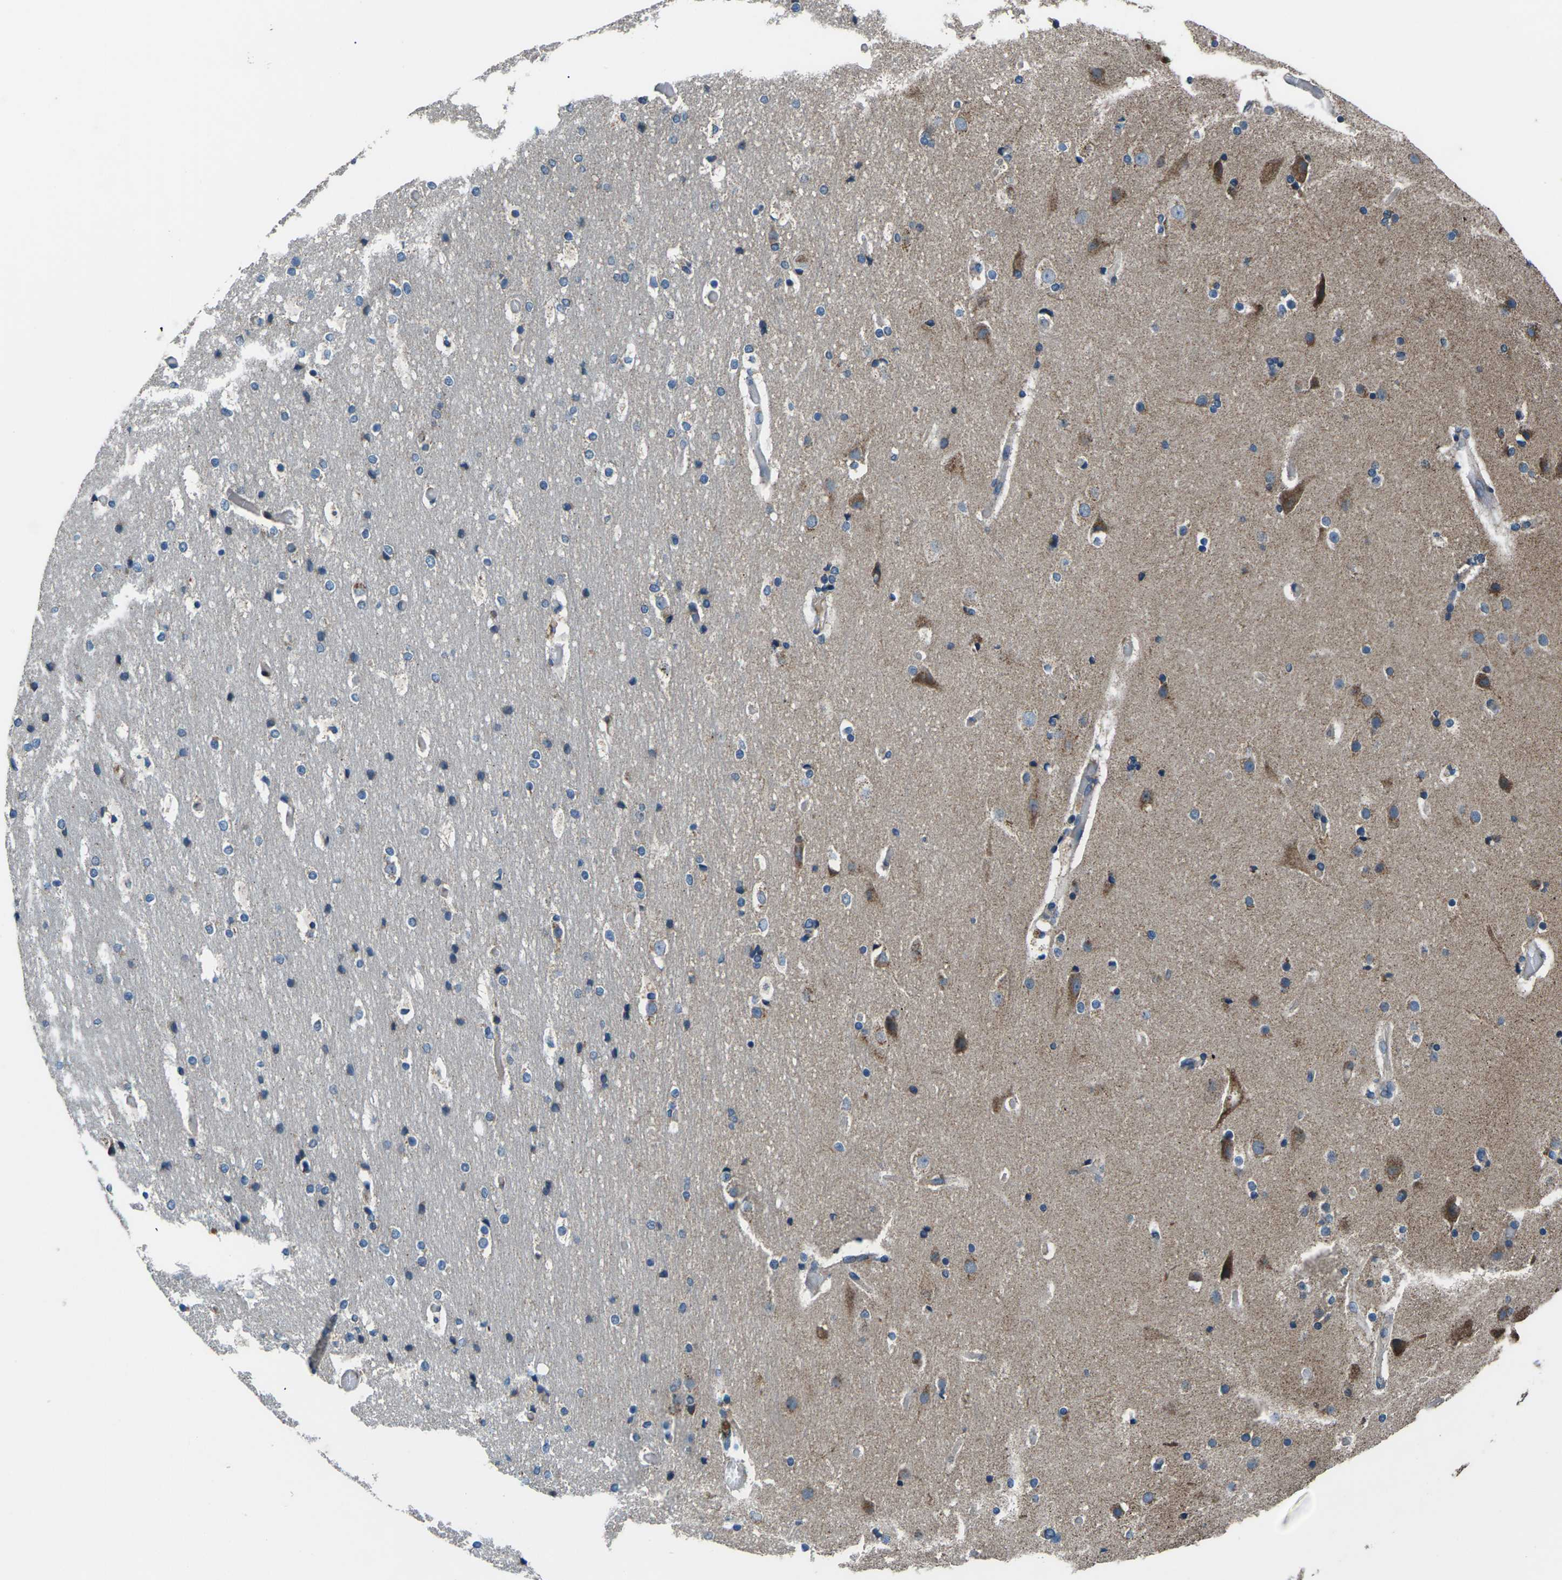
{"staining": {"intensity": "negative", "quantity": "none", "location": "none"}, "tissue": "cerebral cortex", "cell_type": "Endothelial cells", "image_type": "normal", "snomed": [{"axis": "morphology", "description": "Normal tissue, NOS"}, {"axis": "topography", "description": "Cerebral cortex"}], "caption": "Endothelial cells are negative for brown protein staining in benign cerebral cortex. The staining was performed using DAB to visualize the protein expression in brown, while the nuclei were stained in blue with hematoxylin (Magnification: 20x).", "gene": "GABRP", "patient": {"sex": "male", "age": 57}}